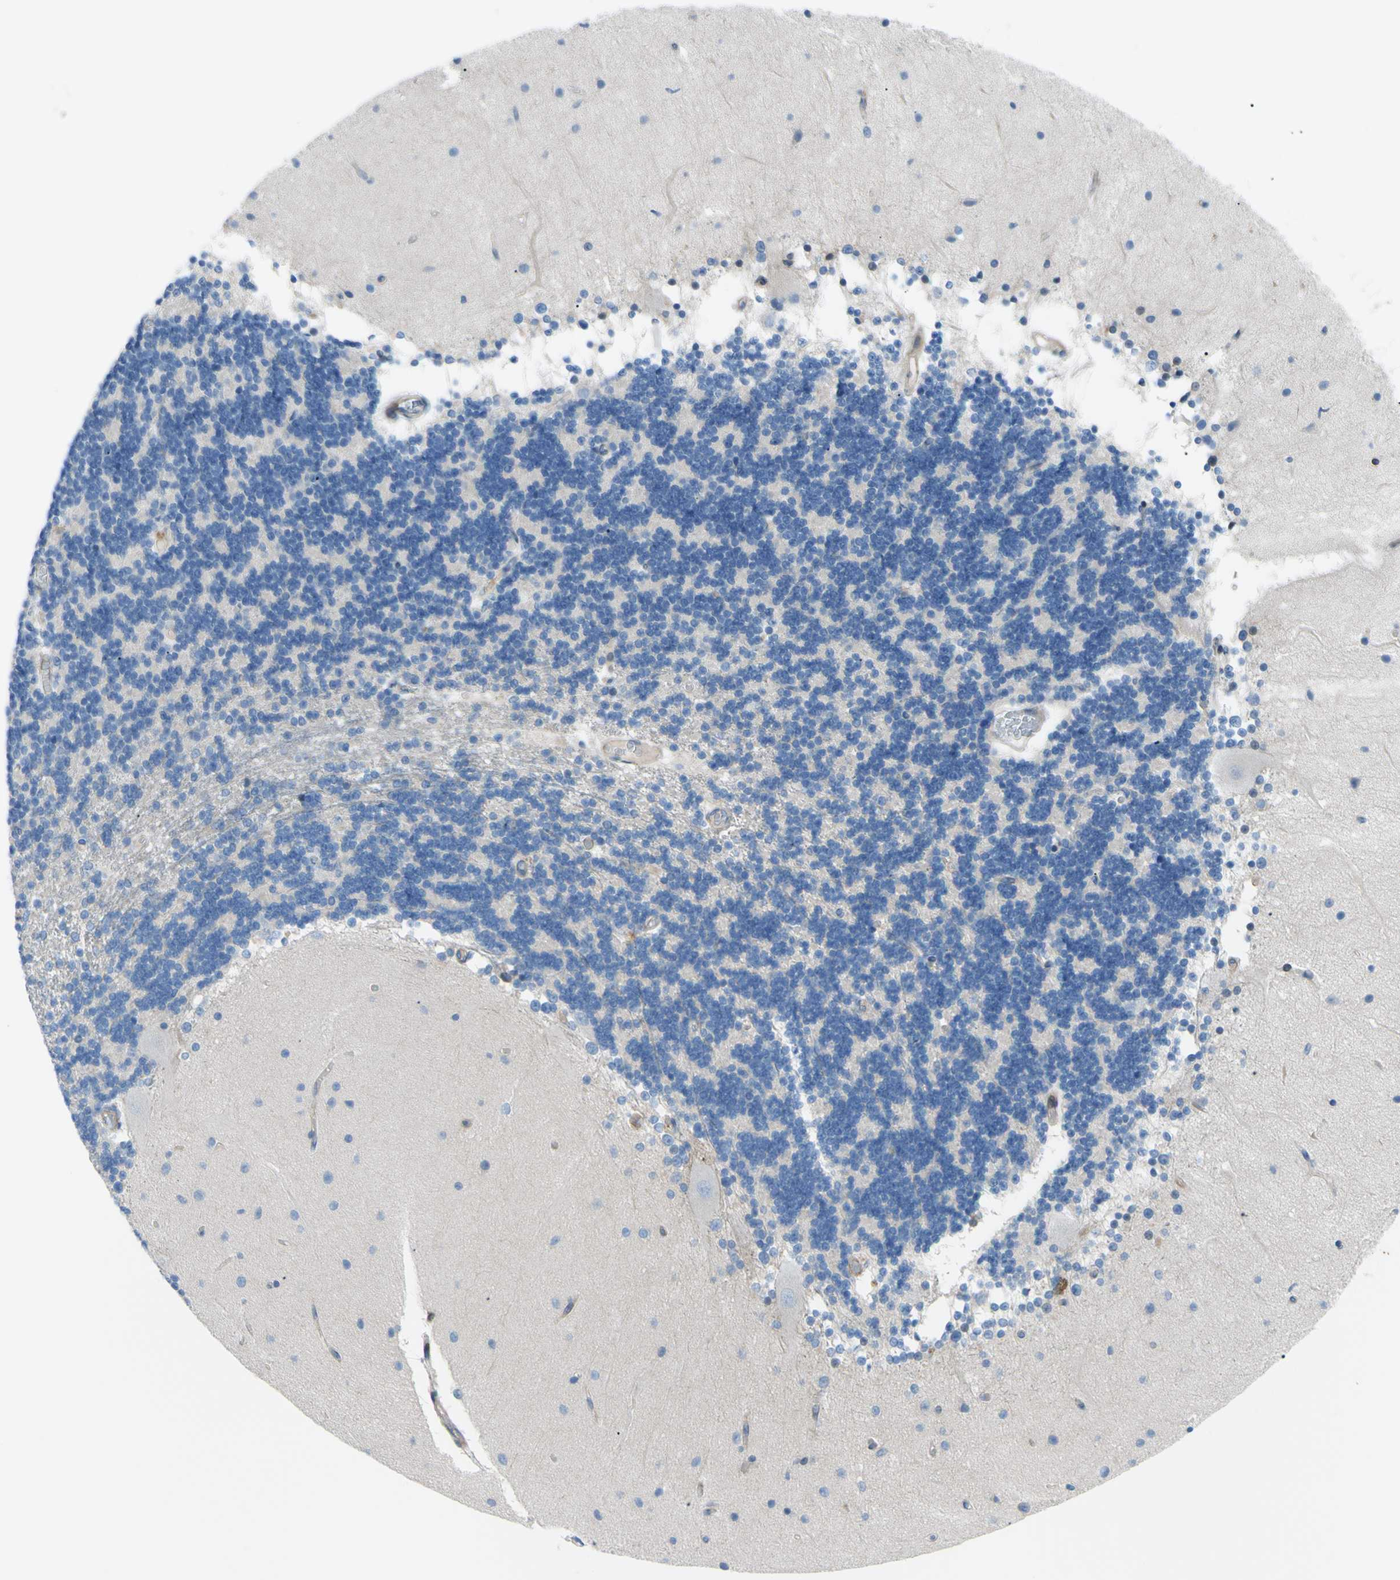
{"staining": {"intensity": "negative", "quantity": "none", "location": "none"}, "tissue": "cerebellum", "cell_type": "Cells in granular layer", "image_type": "normal", "snomed": [{"axis": "morphology", "description": "Normal tissue, NOS"}, {"axis": "topography", "description": "Cerebellum"}], "caption": "Immunohistochemistry (IHC) of unremarkable cerebellum reveals no positivity in cells in granular layer.", "gene": "PAK2", "patient": {"sex": "female", "age": 54}}